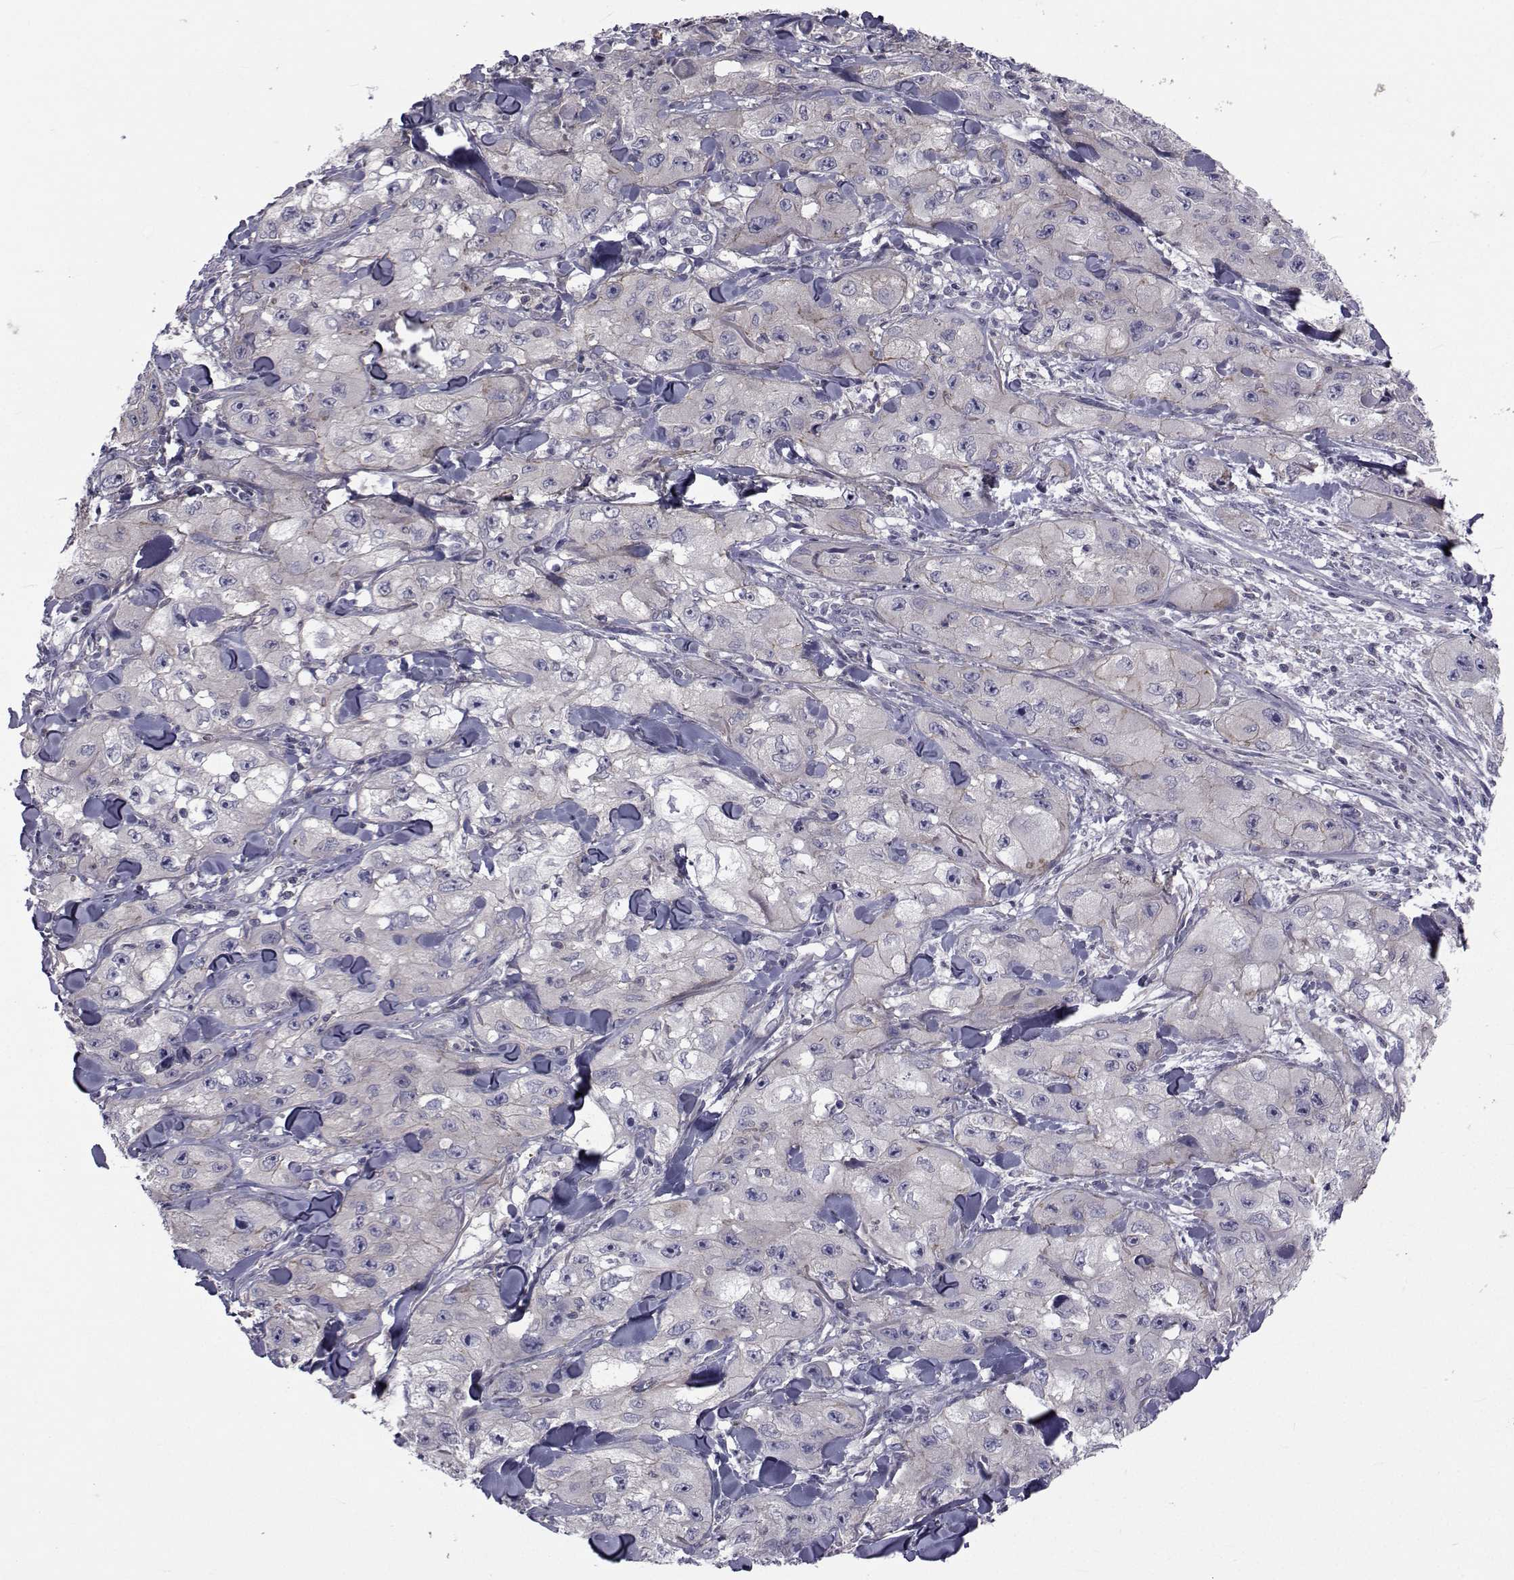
{"staining": {"intensity": "moderate", "quantity": "<25%", "location": "cytoplasmic/membranous"}, "tissue": "skin cancer", "cell_type": "Tumor cells", "image_type": "cancer", "snomed": [{"axis": "morphology", "description": "Squamous cell carcinoma, NOS"}, {"axis": "topography", "description": "Skin"}, {"axis": "topography", "description": "Subcutis"}], "caption": "Immunohistochemistry (IHC) micrograph of skin squamous cell carcinoma stained for a protein (brown), which shows low levels of moderate cytoplasmic/membranous positivity in about <25% of tumor cells.", "gene": "SLC30A10", "patient": {"sex": "male", "age": 73}}